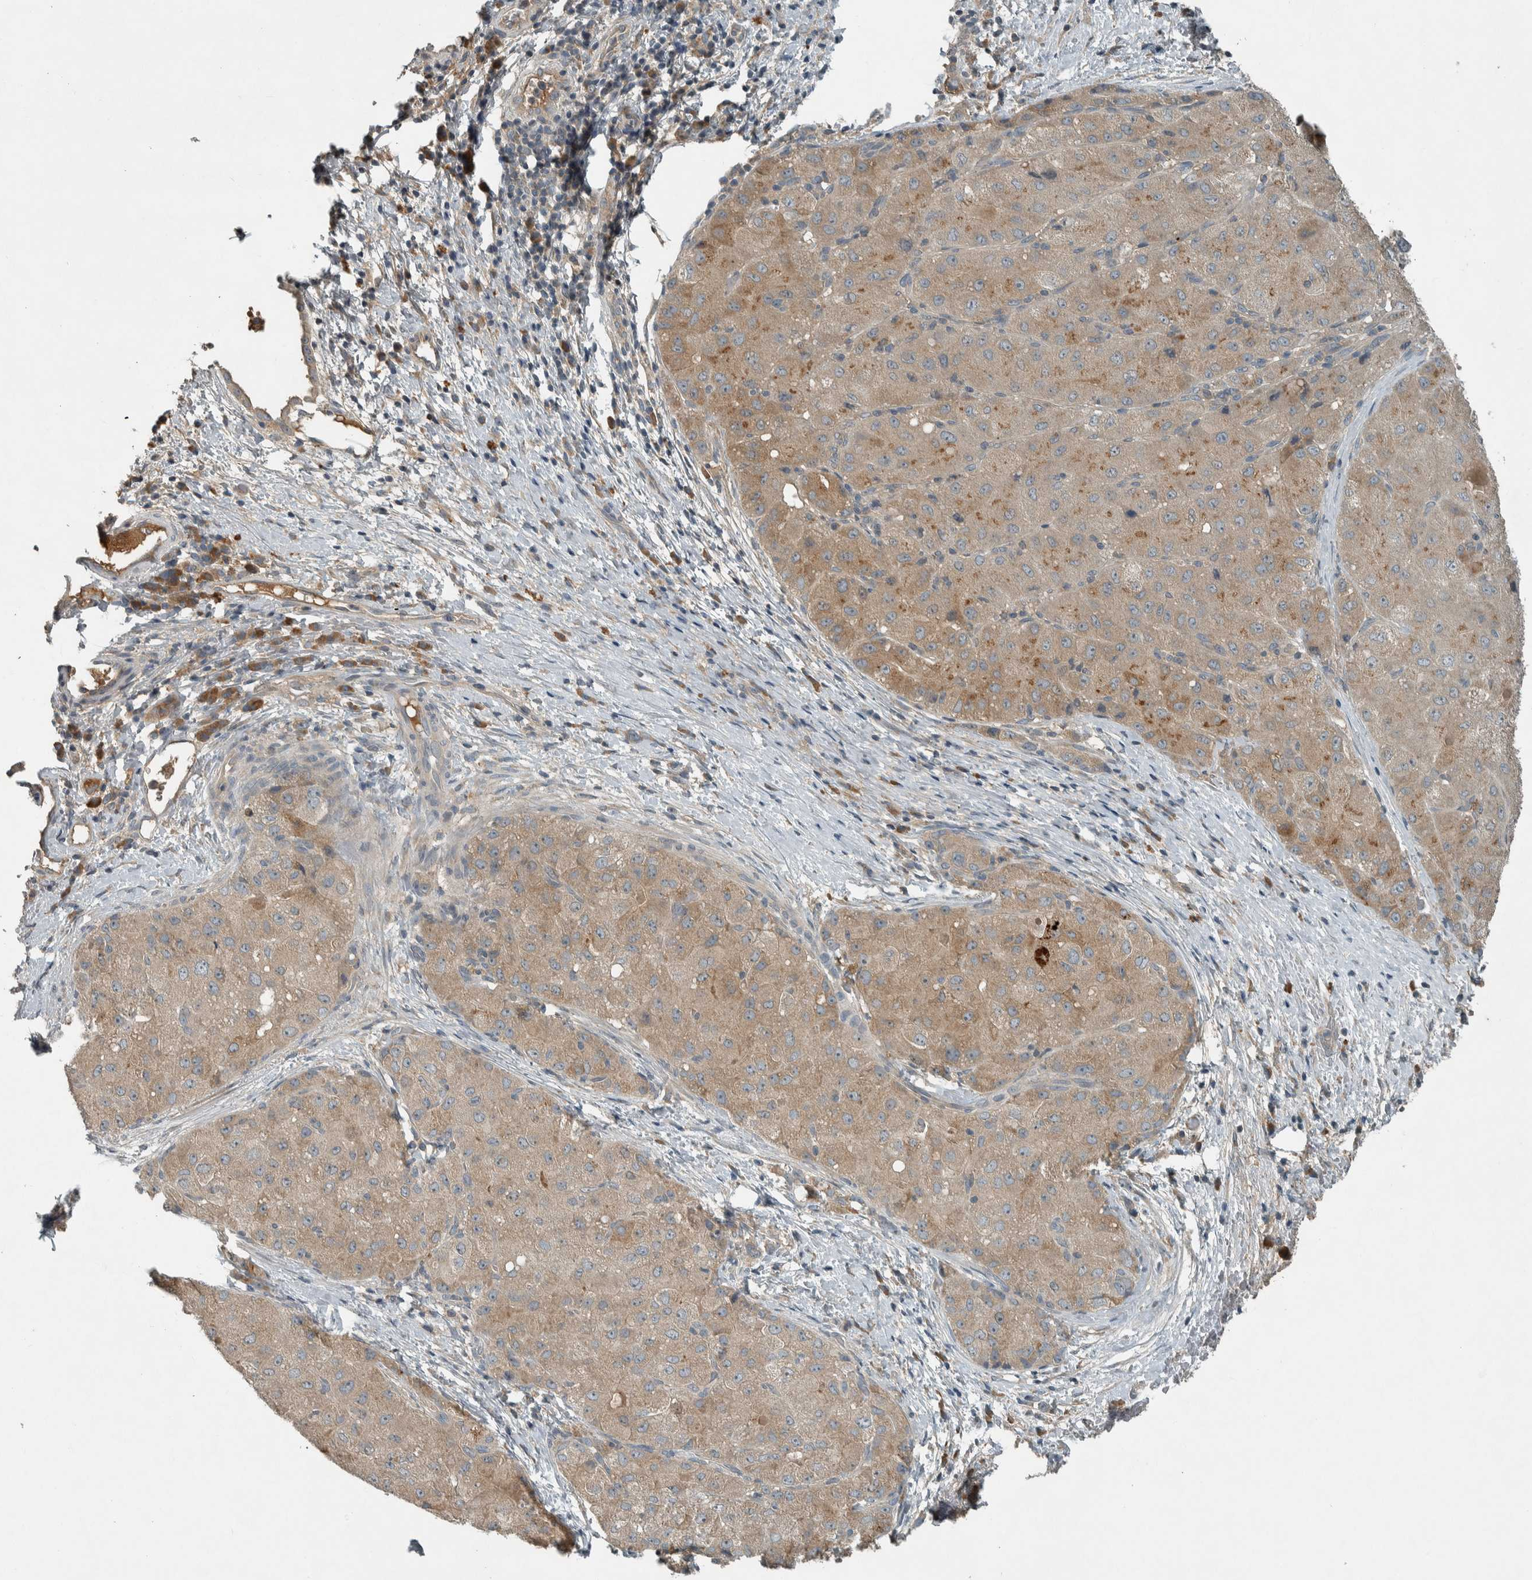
{"staining": {"intensity": "weak", "quantity": ">75%", "location": "cytoplasmic/membranous"}, "tissue": "liver cancer", "cell_type": "Tumor cells", "image_type": "cancer", "snomed": [{"axis": "morphology", "description": "Carcinoma, Hepatocellular, NOS"}, {"axis": "topography", "description": "Liver"}], "caption": "Approximately >75% of tumor cells in human hepatocellular carcinoma (liver) reveal weak cytoplasmic/membranous protein staining as visualized by brown immunohistochemical staining.", "gene": "CLCN2", "patient": {"sex": "male", "age": 80}}